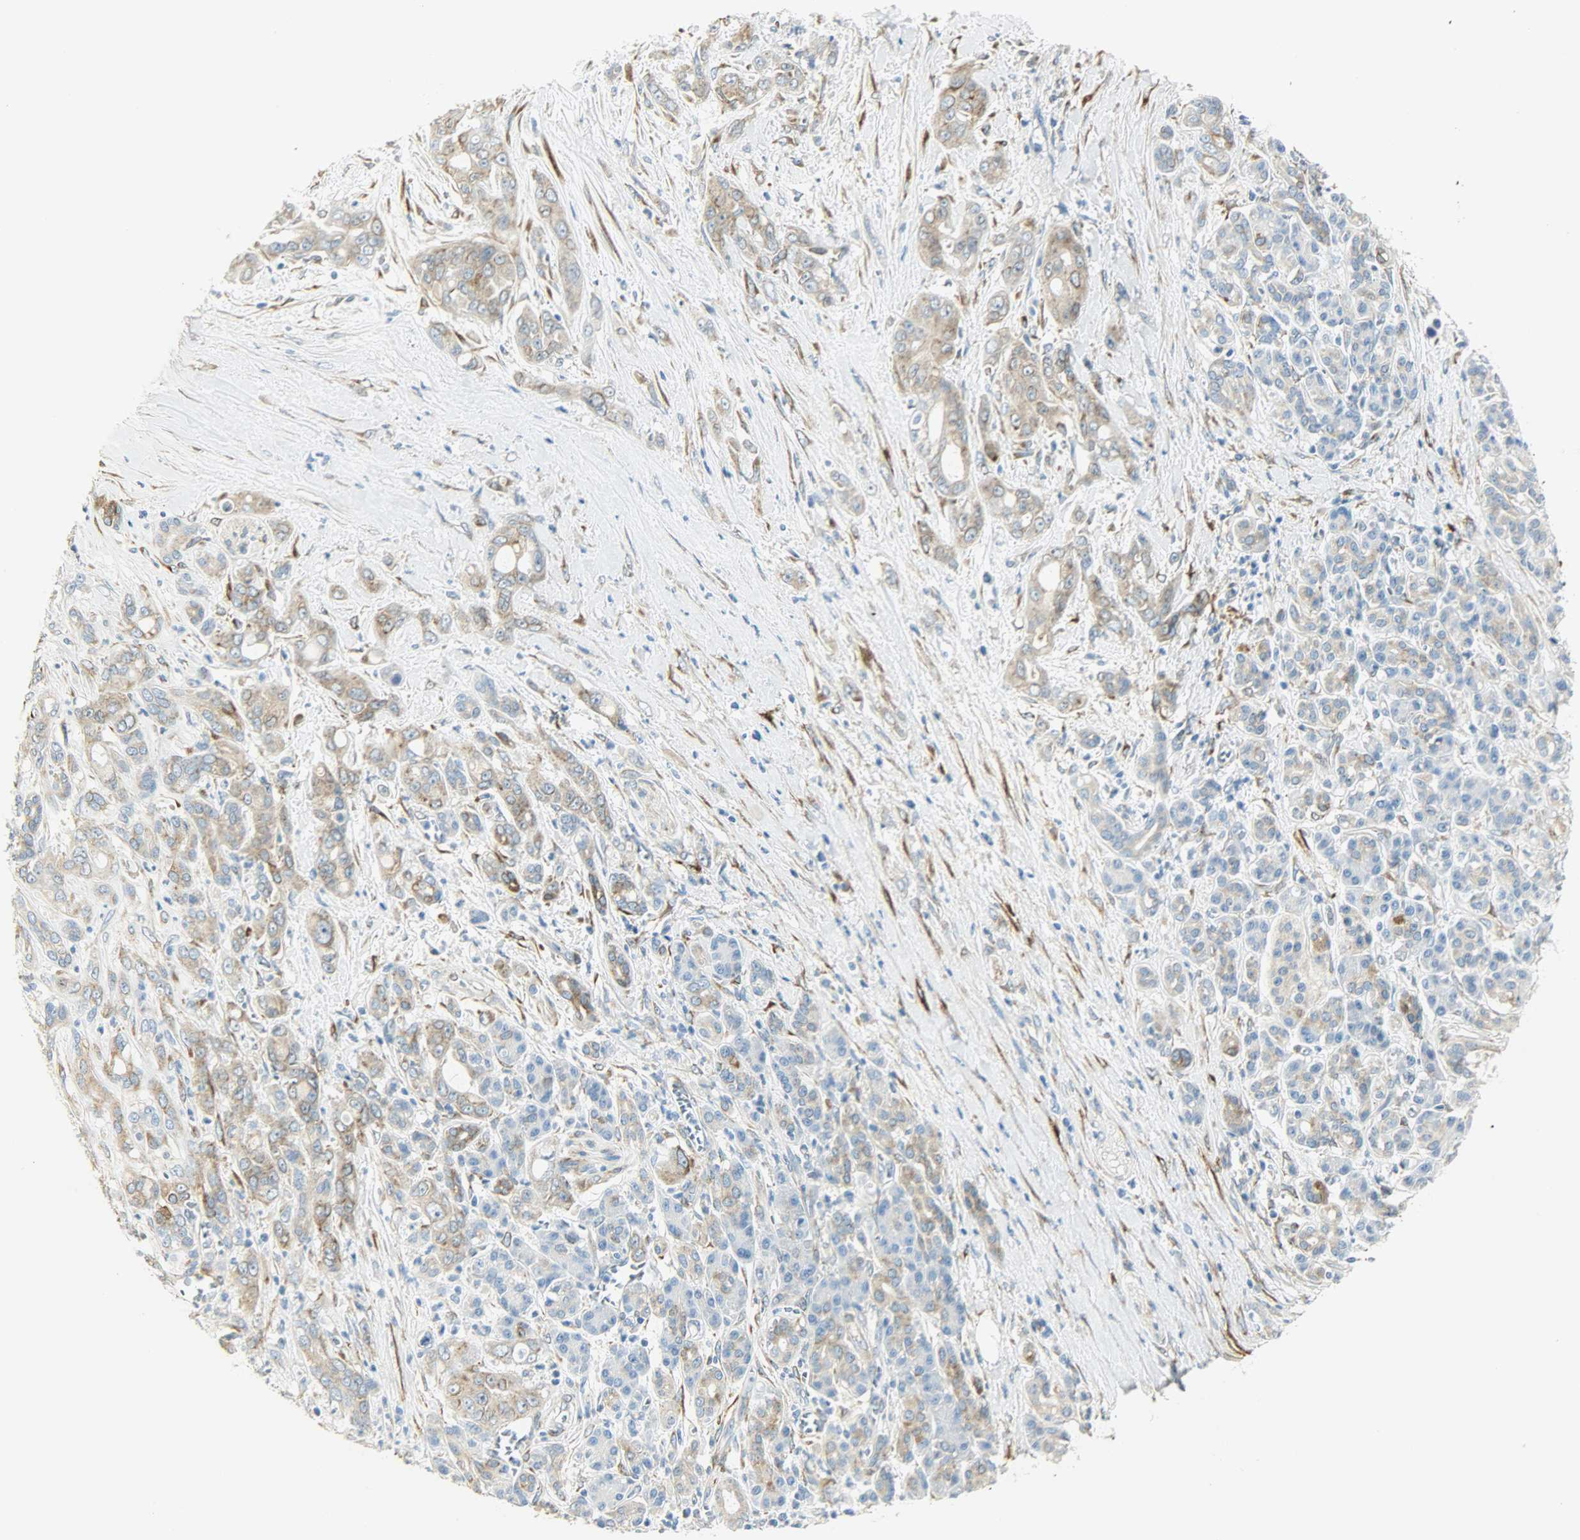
{"staining": {"intensity": "moderate", "quantity": ">75%", "location": "cytoplasmic/membranous"}, "tissue": "pancreatic cancer", "cell_type": "Tumor cells", "image_type": "cancer", "snomed": [{"axis": "morphology", "description": "Adenocarcinoma, NOS"}, {"axis": "topography", "description": "Pancreas"}], "caption": "Protein expression analysis of adenocarcinoma (pancreatic) shows moderate cytoplasmic/membranous staining in about >75% of tumor cells.", "gene": "PKD2", "patient": {"sex": "male", "age": 59}}